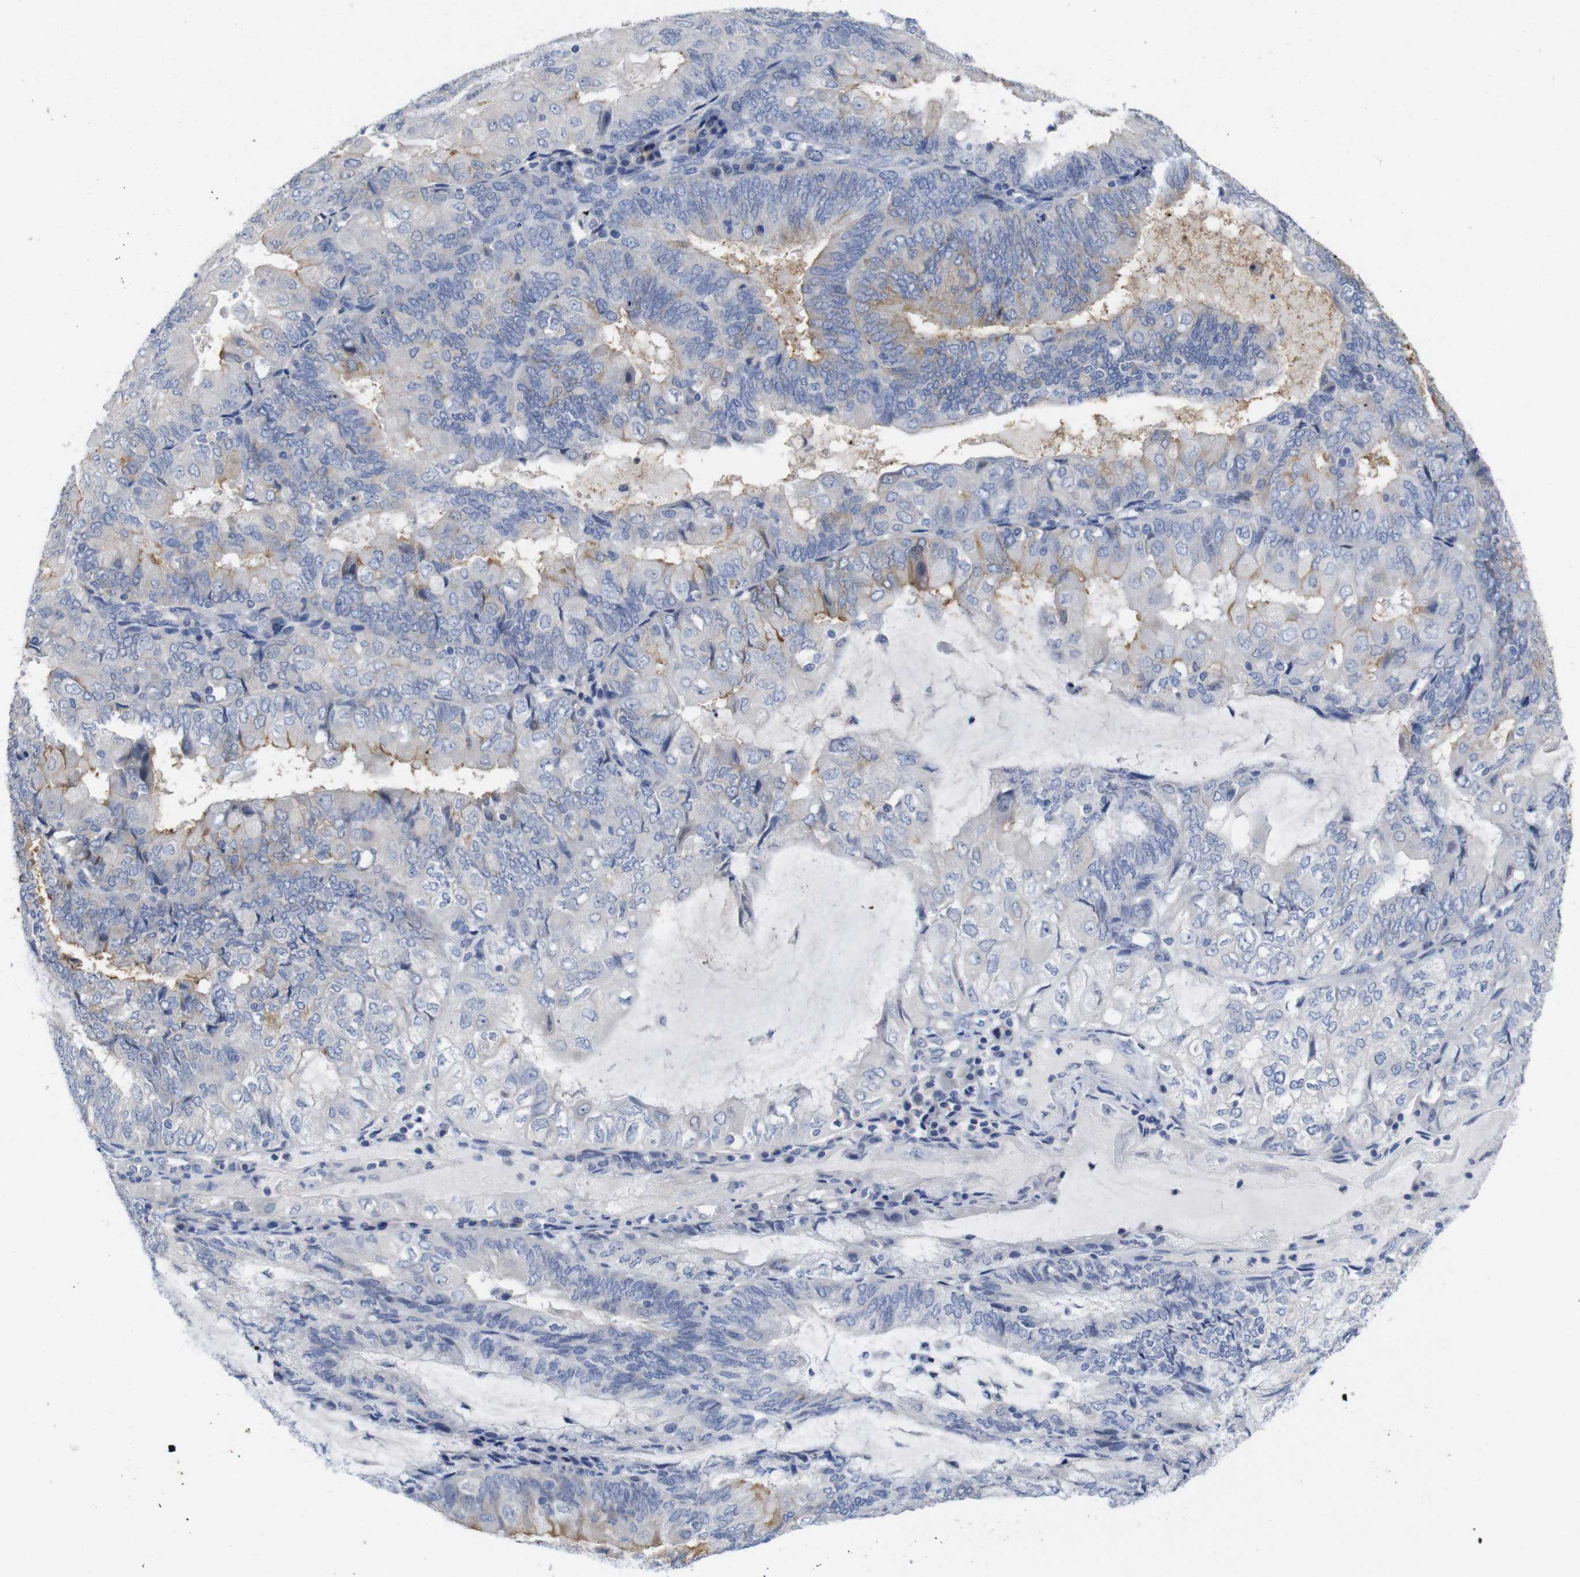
{"staining": {"intensity": "weak", "quantity": "<25%", "location": "cytoplasmic/membranous"}, "tissue": "endometrial cancer", "cell_type": "Tumor cells", "image_type": "cancer", "snomed": [{"axis": "morphology", "description": "Adenocarcinoma, NOS"}, {"axis": "topography", "description": "Endometrium"}], "caption": "The image reveals no staining of tumor cells in endometrial cancer (adenocarcinoma).", "gene": "TNNI3", "patient": {"sex": "female", "age": 81}}